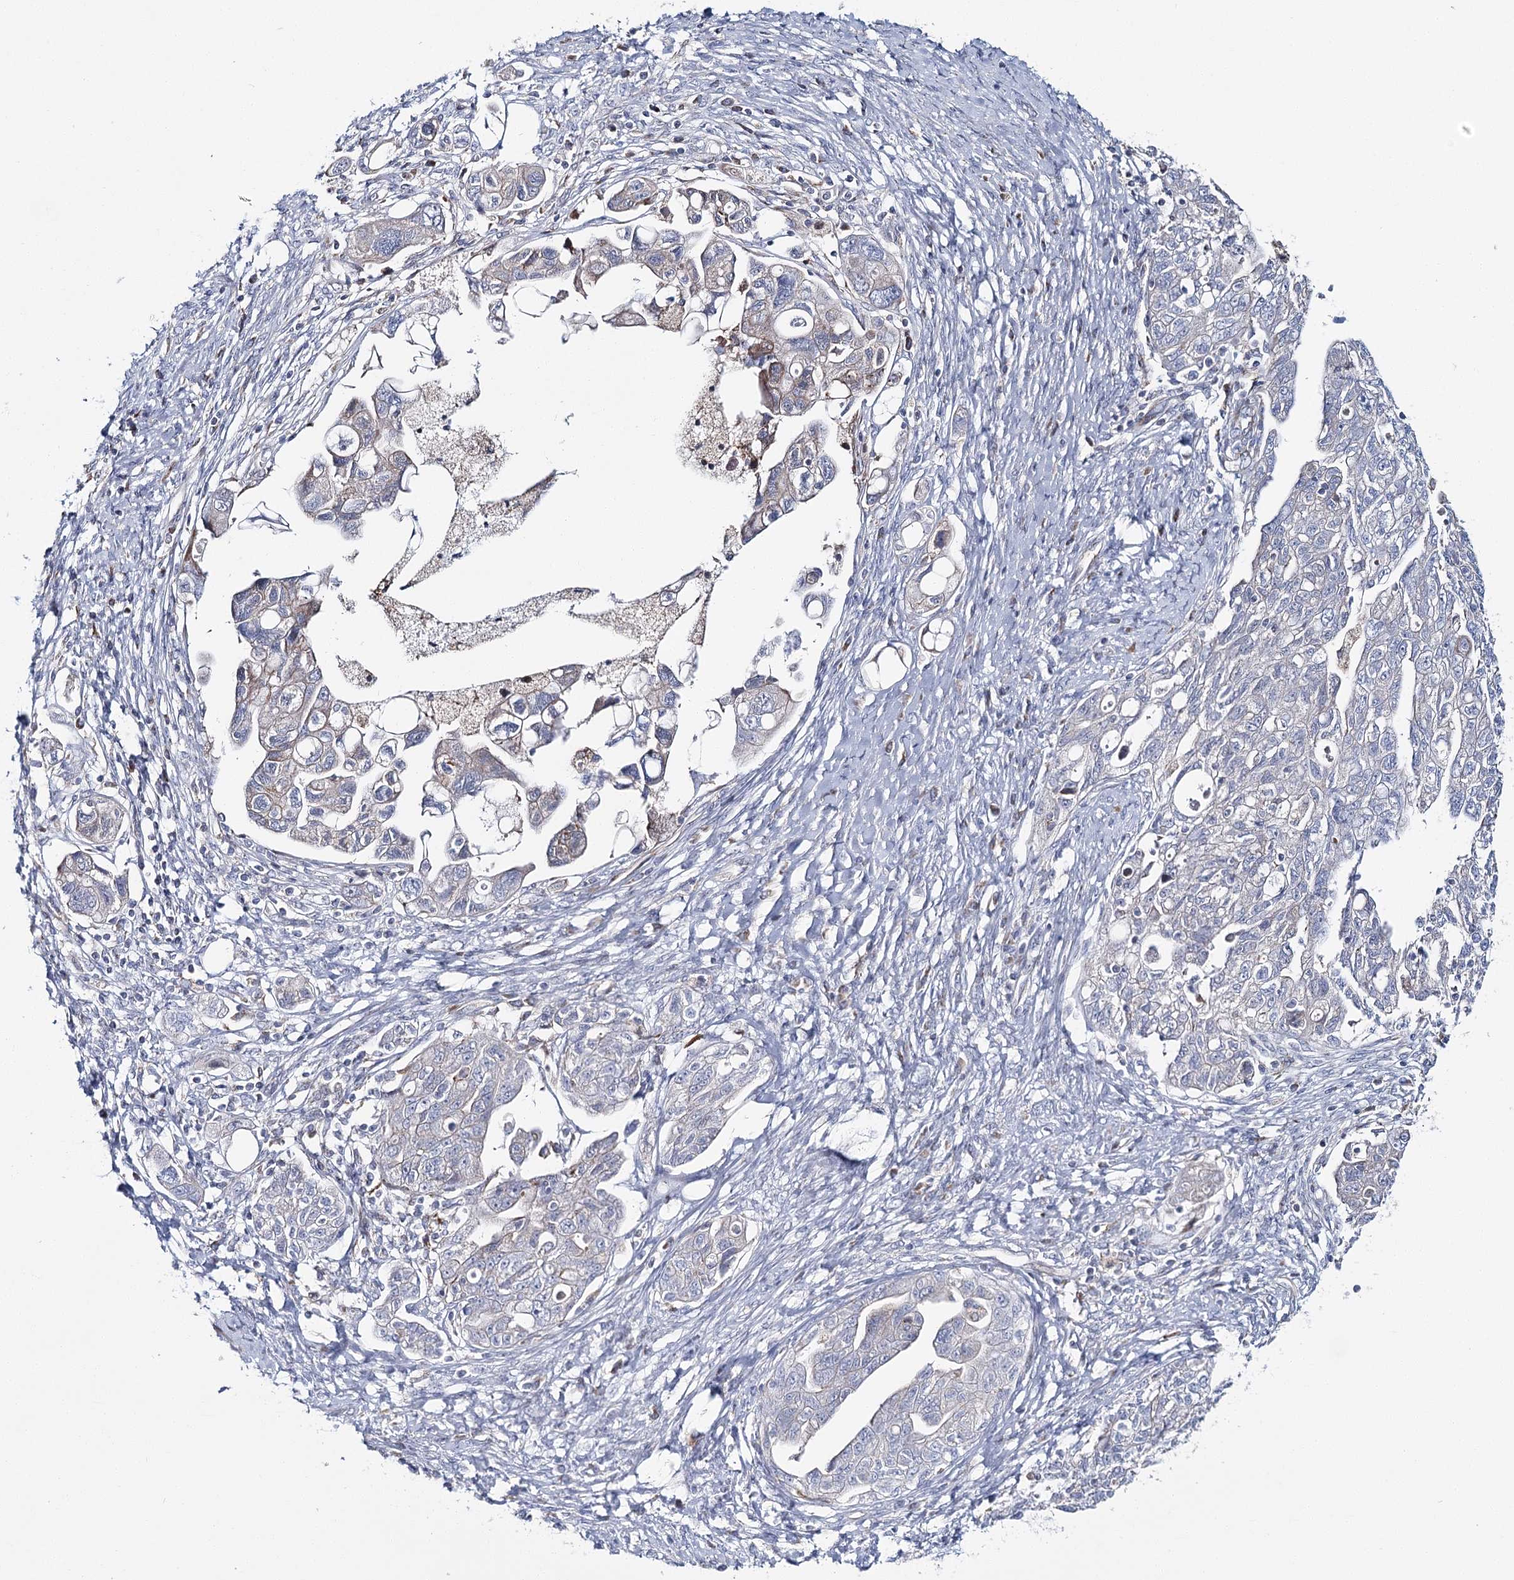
{"staining": {"intensity": "negative", "quantity": "none", "location": "none"}, "tissue": "ovarian cancer", "cell_type": "Tumor cells", "image_type": "cancer", "snomed": [{"axis": "morphology", "description": "Carcinoma, NOS"}, {"axis": "morphology", "description": "Cystadenocarcinoma, serous, NOS"}, {"axis": "topography", "description": "Ovary"}], "caption": "Tumor cells show no significant staining in serous cystadenocarcinoma (ovarian). (Immunohistochemistry (ihc), brightfield microscopy, high magnification).", "gene": "CPLANE1", "patient": {"sex": "female", "age": 69}}